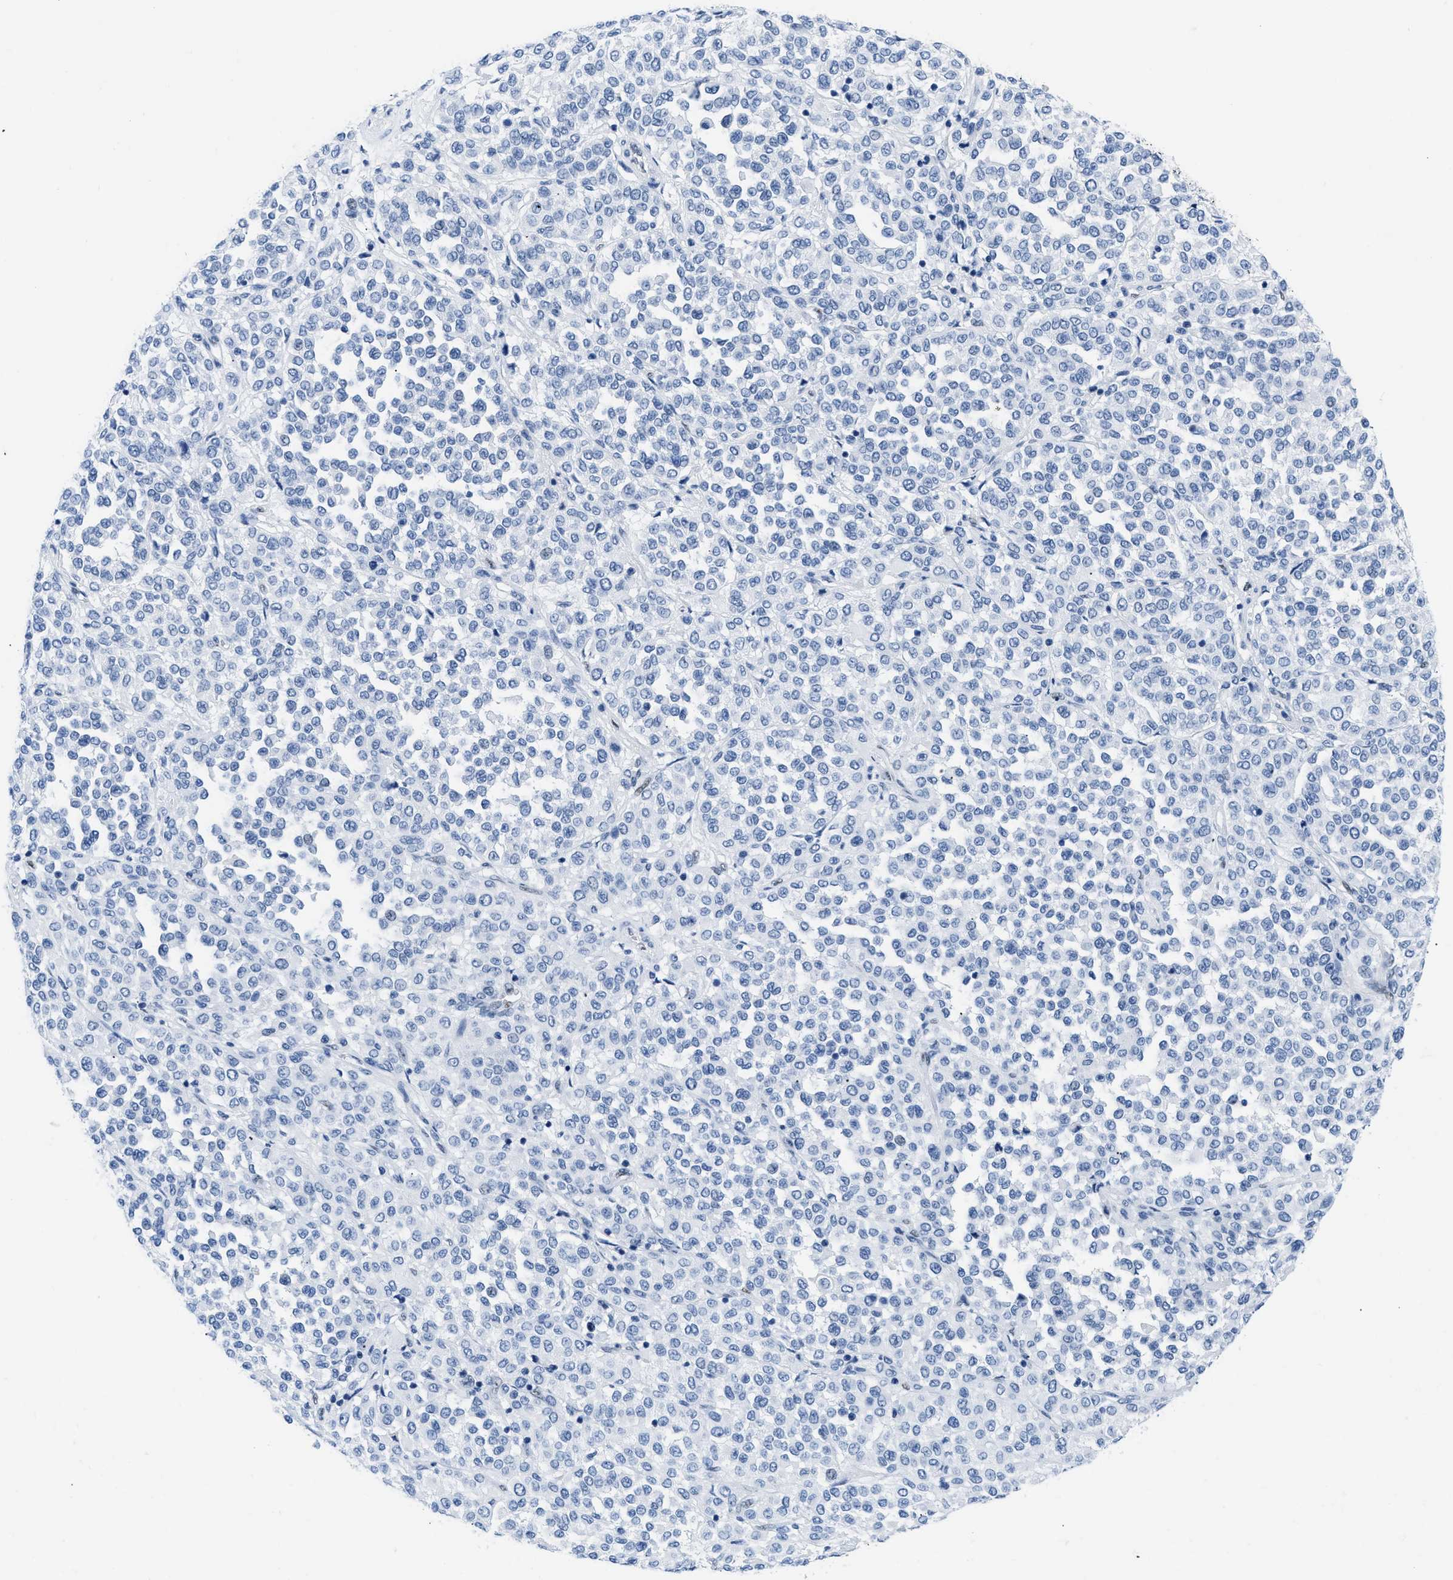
{"staining": {"intensity": "negative", "quantity": "none", "location": "none"}, "tissue": "melanoma", "cell_type": "Tumor cells", "image_type": "cancer", "snomed": [{"axis": "morphology", "description": "Malignant melanoma, Metastatic site"}, {"axis": "topography", "description": "Pancreas"}], "caption": "Tumor cells show no significant protein staining in melanoma. Nuclei are stained in blue.", "gene": "CTBP1", "patient": {"sex": "female", "age": 30}}